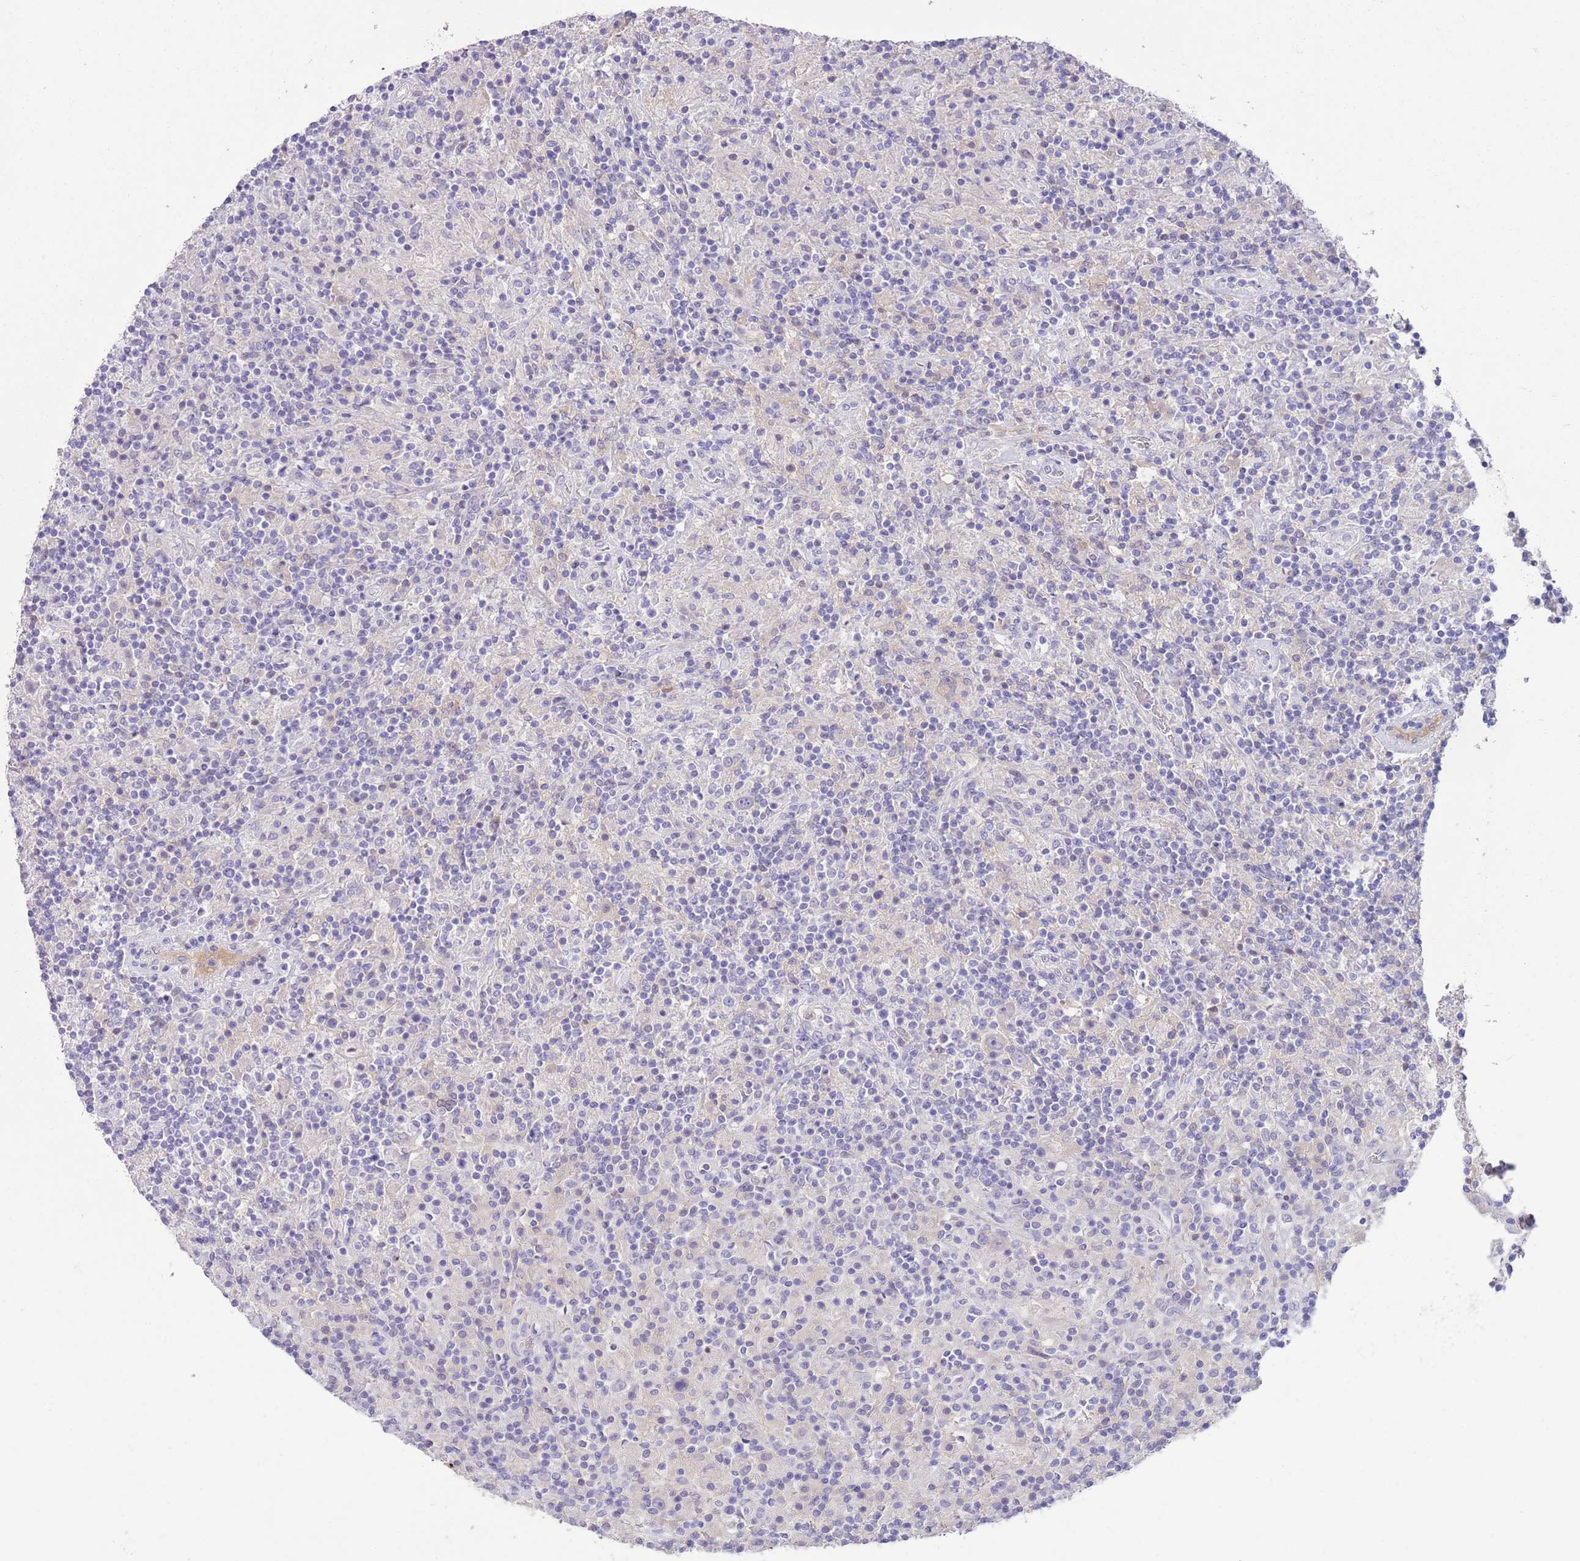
{"staining": {"intensity": "negative", "quantity": "none", "location": "none"}, "tissue": "lymphoma", "cell_type": "Tumor cells", "image_type": "cancer", "snomed": [{"axis": "morphology", "description": "Hodgkin's disease, NOS"}, {"axis": "topography", "description": "Lymph node"}], "caption": "Protein analysis of Hodgkin's disease exhibits no significant staining in tumor cells.", "gene": "IGFL4", "patient": {"sex": "male", "age": 70}}